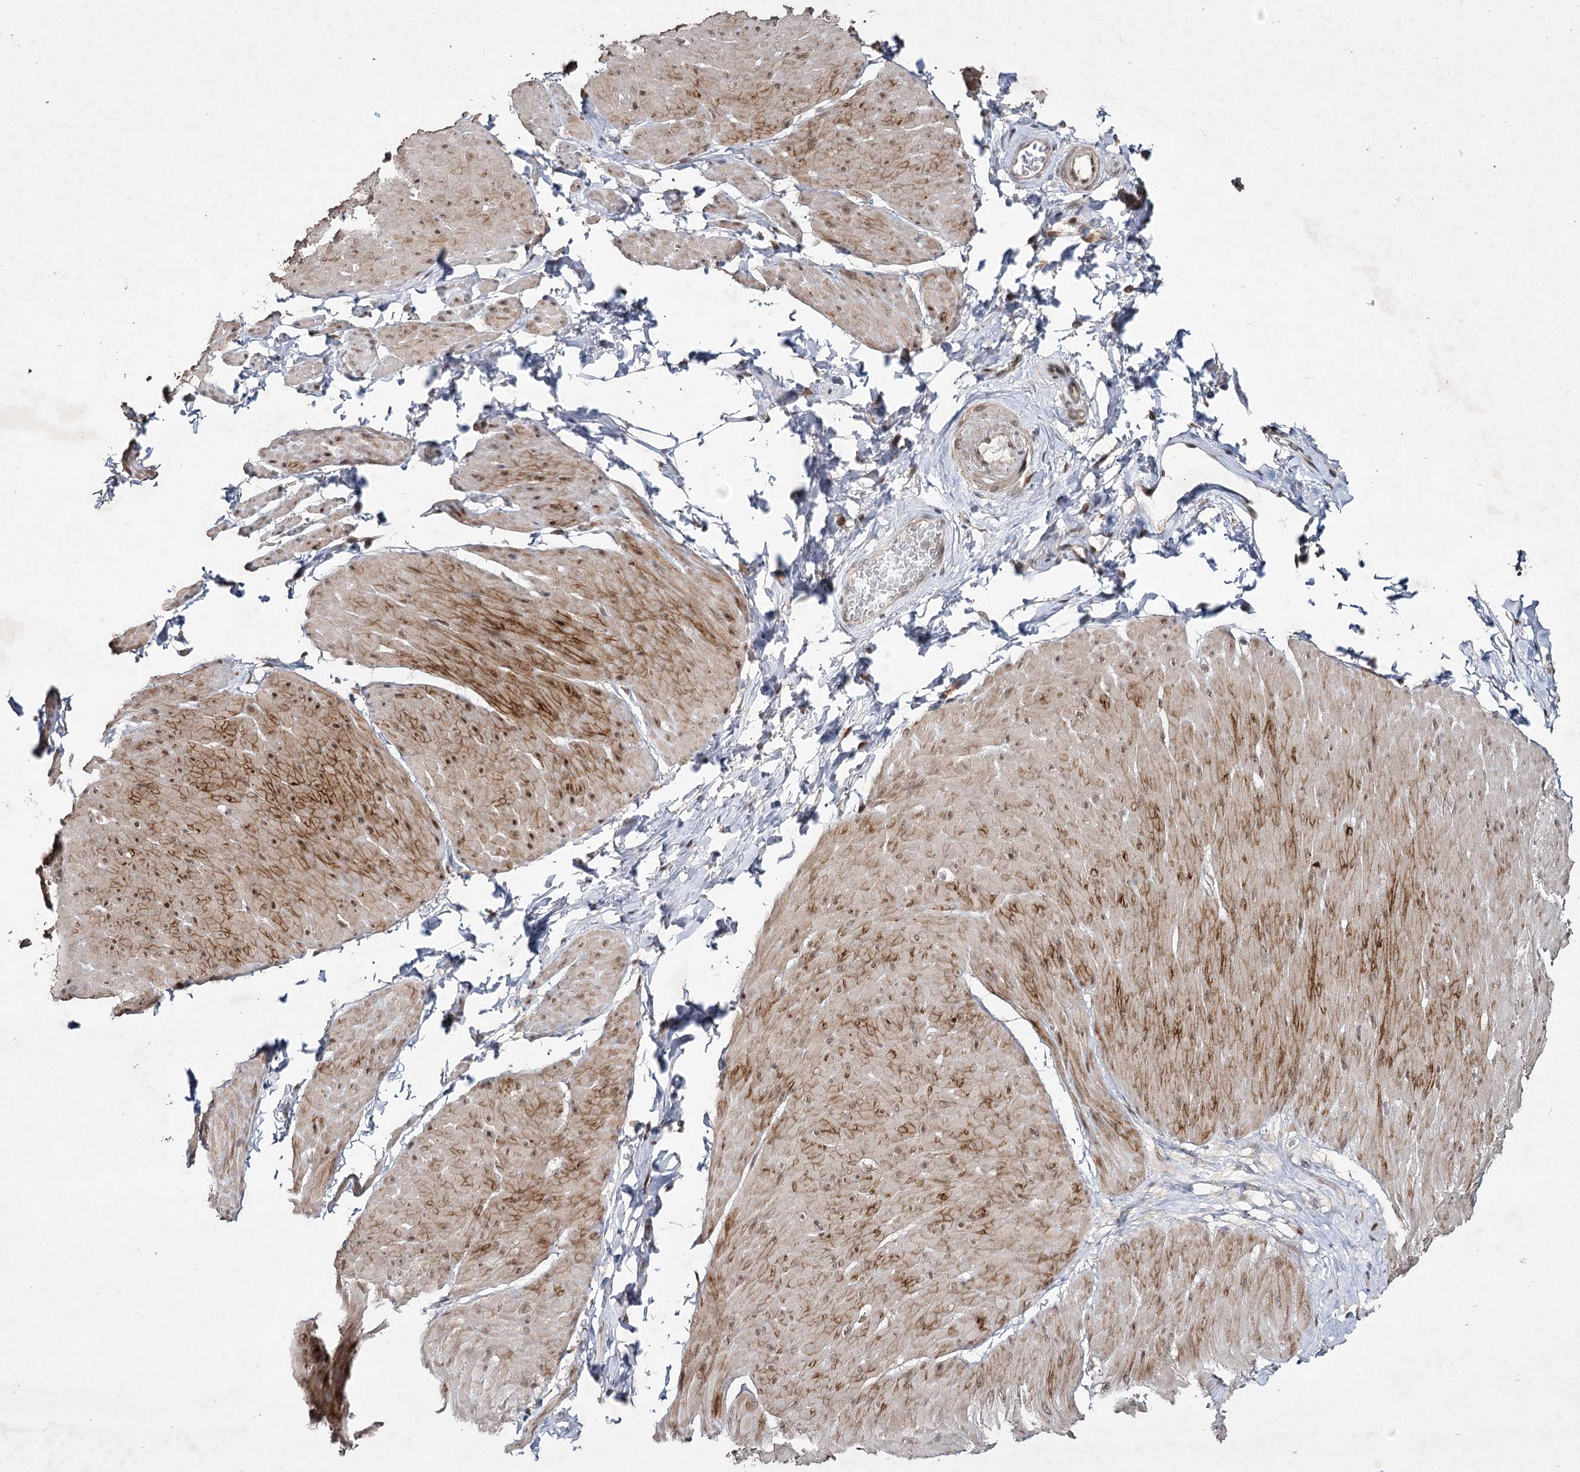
{"staining": {"intensity": "moderate", "quantity": ">75%", "location": "cytoplasmic/membranous,nuclear"}, "tissue": "smooth muscle", "cell_type": "Smooth muscle cells", "image_type": "normal", "snomed": [{"axis": "morphology", "description": "Urothelial carcinoma, High grade"}, {"axis": "topography", "description": "Urinary bladder"}], "caption": "Smooth muscle stained with DAB immunohistochemistry demonstrates medium levels of moderate cytoplasmic/membranous,nuclear positivity in about >75% of smooth muscle cells. The protein of interest is stained brown, and the nuclei are stained in blue (DAB (3,3'-diaminobenzidine) IHC with brightfield microscopy, high magnification).", "gene": "DCUN1D4", "patient": {"sex": "male", "age": 46}}